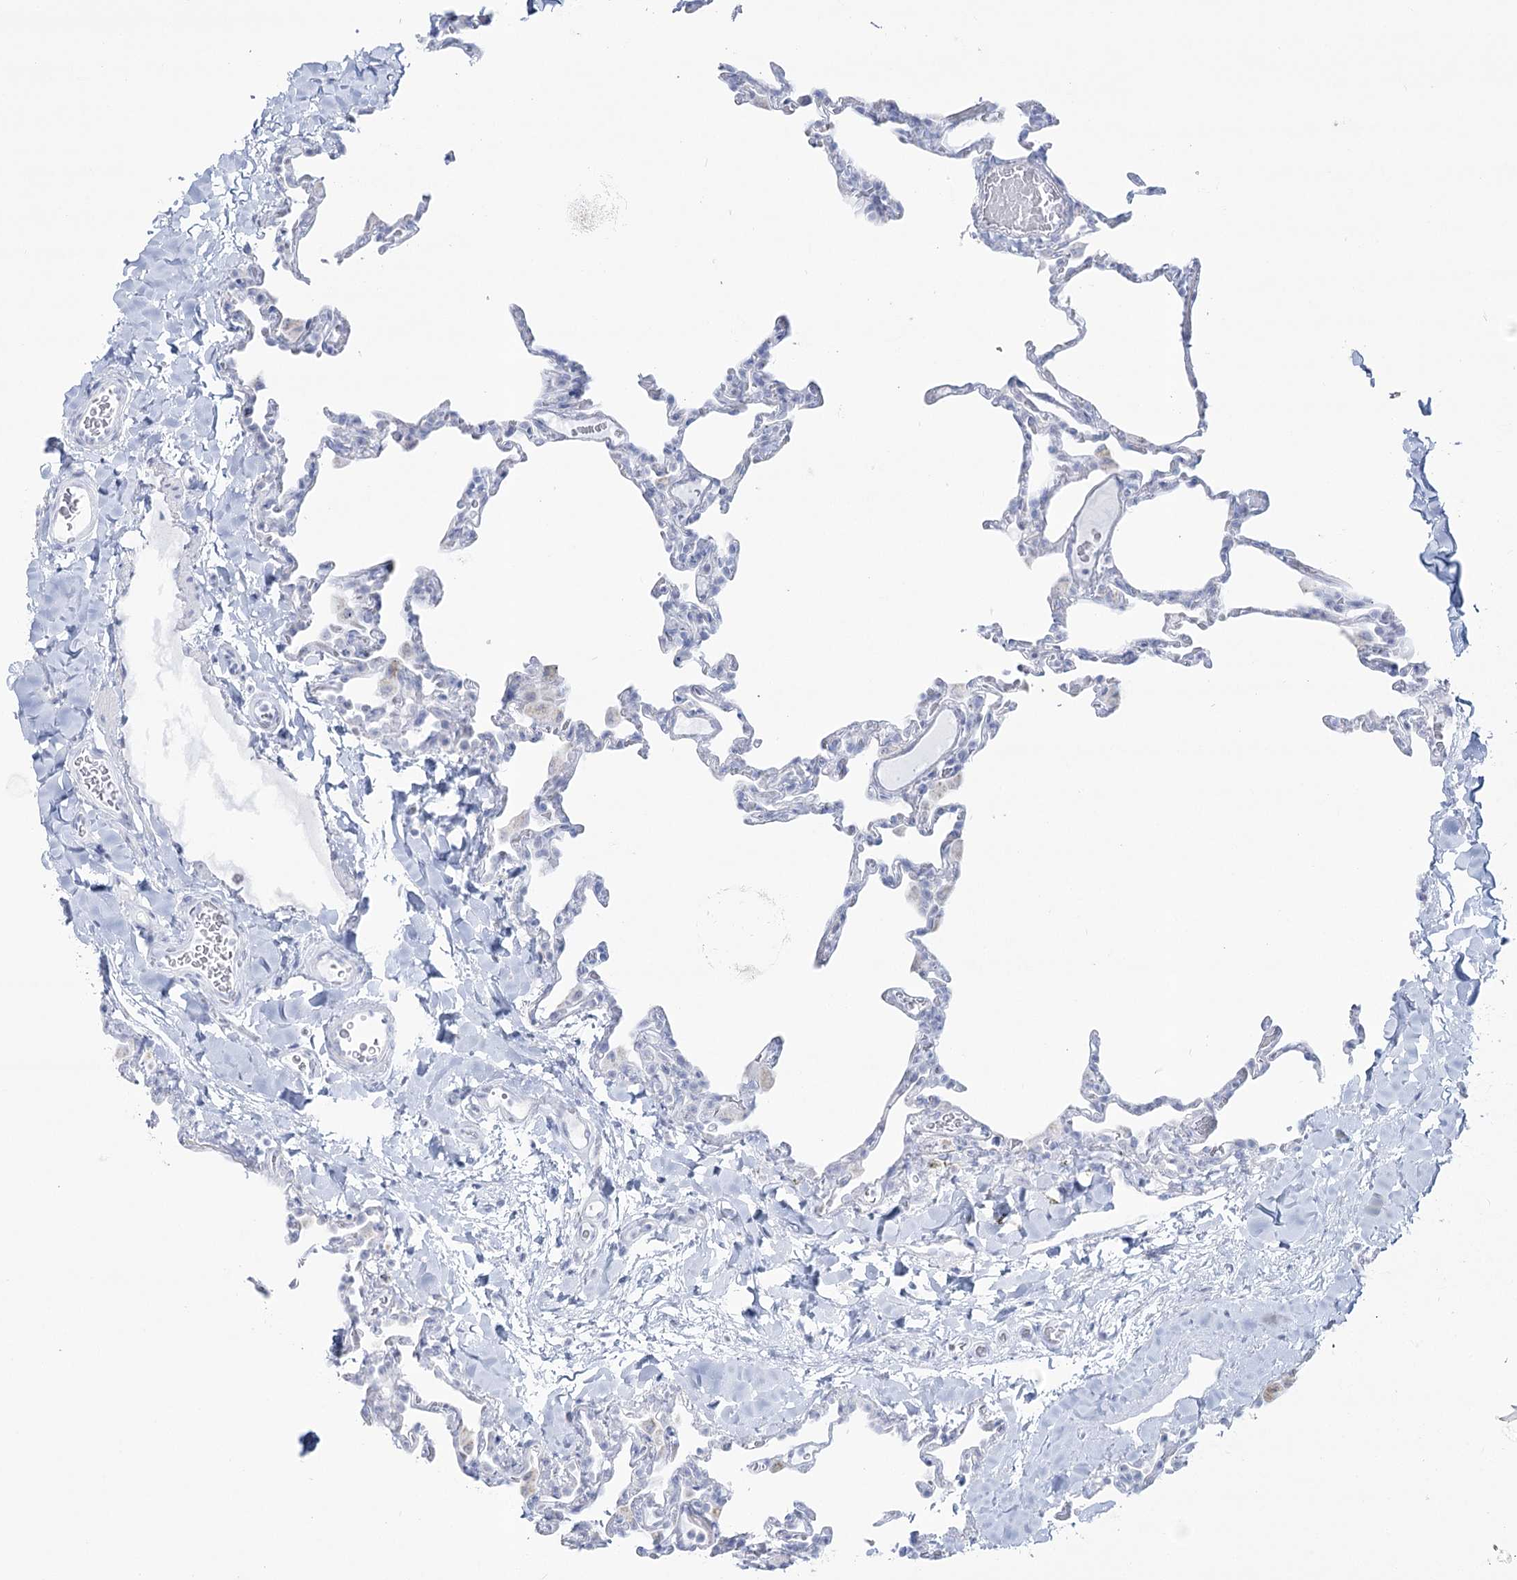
{"staining": {"intensity": "negative", "quantity": "none", "location": "none"}, "tissue": "lung", "cell_type": "Alveolar cells", "image_type": "normal", "snomed": [{"axis": "morphology", "description": "Normal tissue, NOS"}, {"axis": "topography", "description": "Lung"}], "caption": "This is a image of IHC staining of benign lung, which shows no expression in alveolar cells.", "gene": "ZNF843", "patient": {"sex": "male", "age": 20}}